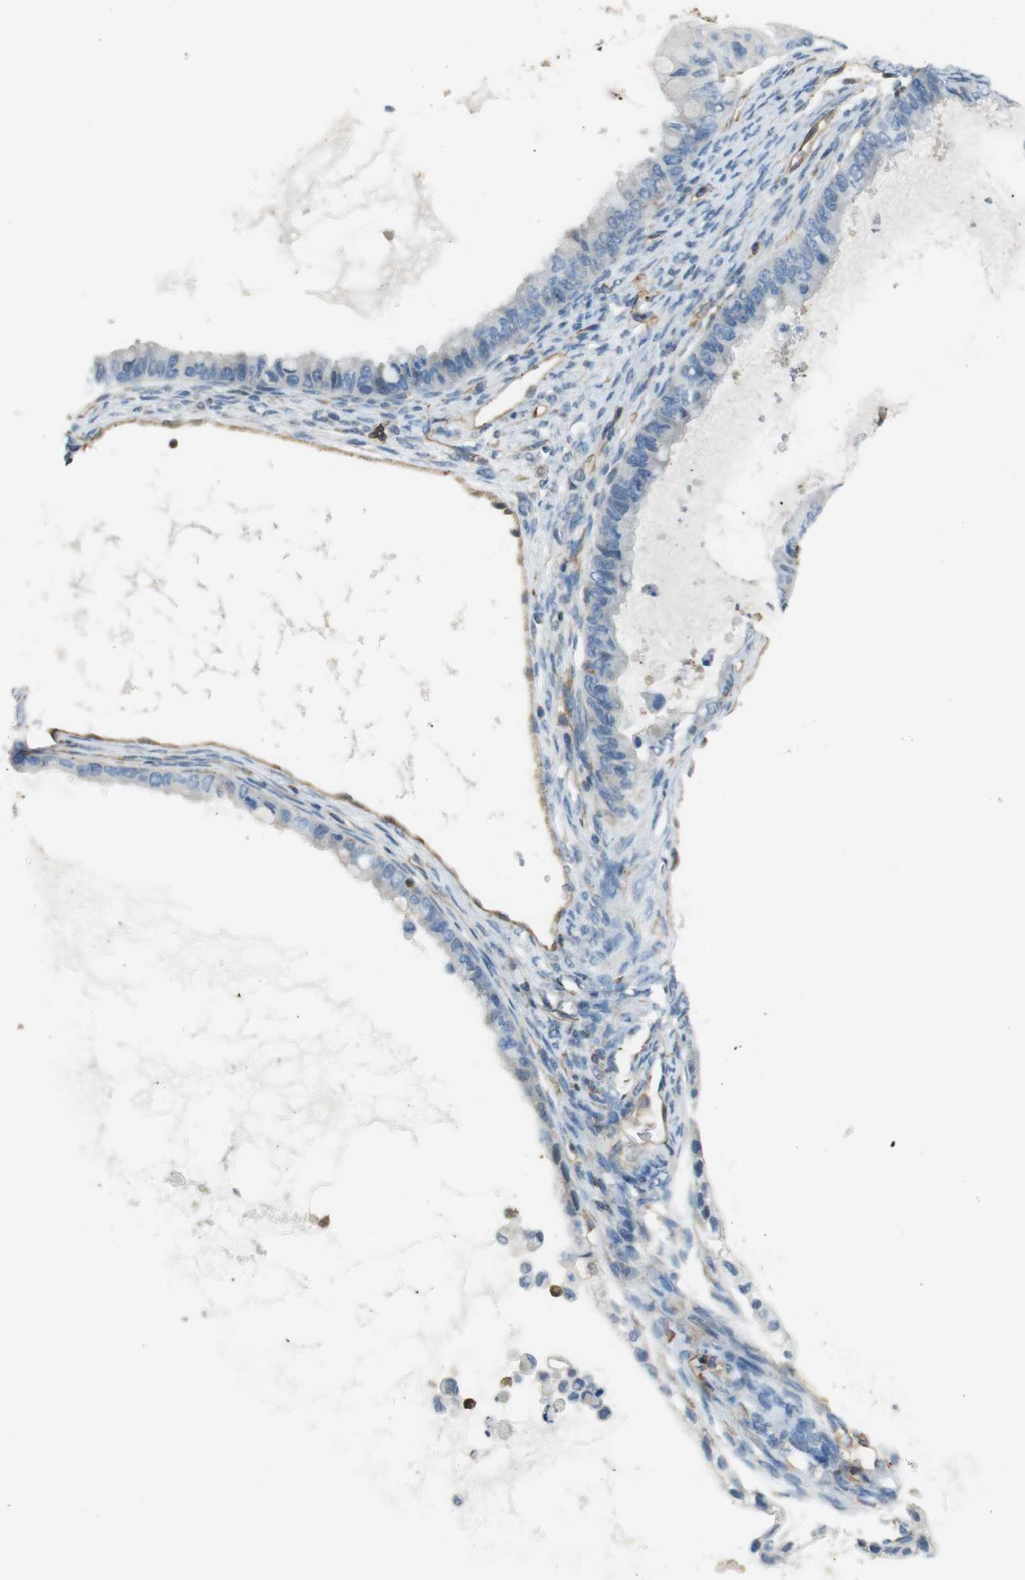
{"staining": {"intensity": "negative", "quantity": "none", "location": "none"}, "tissue": "ovarian cancer", "cell_type": "Tumor cells", "image_type": "cancer", "snomed": [{"axis": "morphology", "description": "Cystadenocarcinoma, mucinous, NOS"}, {"axis": "topography", "description": "Ovary"}], "caption": "IHC image of neoplastic tissue: ovarian cancer (mucinous cystadenocarcinoma) stained with DAB (3,3'-diaminobenzidine) displays no significant protein staining in tumor cells. (Immunohistochemistry (ihc), brightfield microscopy, high magnification).", "gene": "FCAR", "patient": {"sex": "female", "age": 80}}